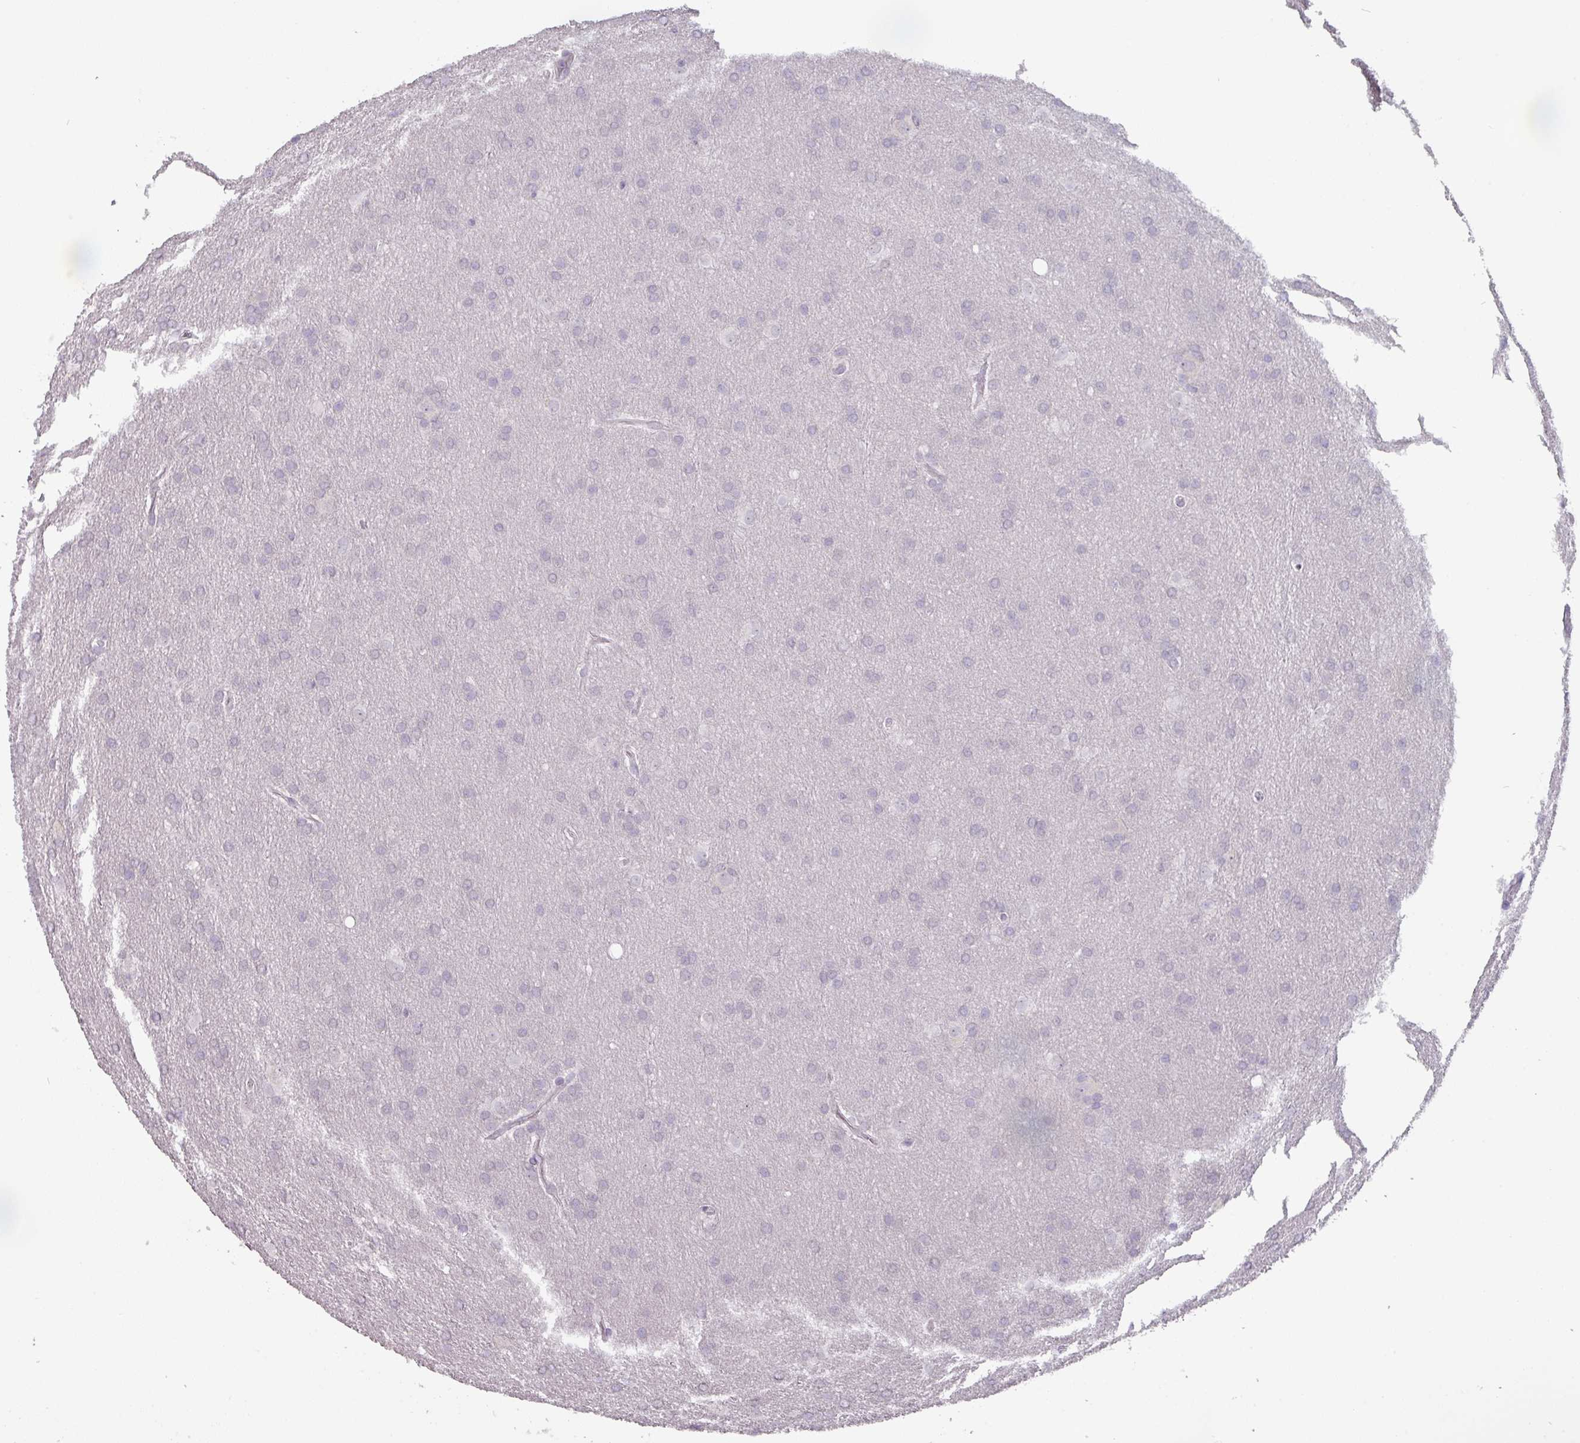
{"staining": {"intensity": "negative", "quantity": "none", "location": "none"}, "tissue": "glioma", "cell_type": "Tumor cells", "image_type": "cancer", "snomed": [{"axis": "morphology", "description": "Glioma, malignant, Low grade"}, {"axis": "topography", "description": "Brain"}], "caption": "Immunohistochemical staining of human low-grade glioma (malignant) exhibits no significant staining in tumor cells.", "gene": "PRAMEF8", "patient": {"sex": "female", "age": 32}}